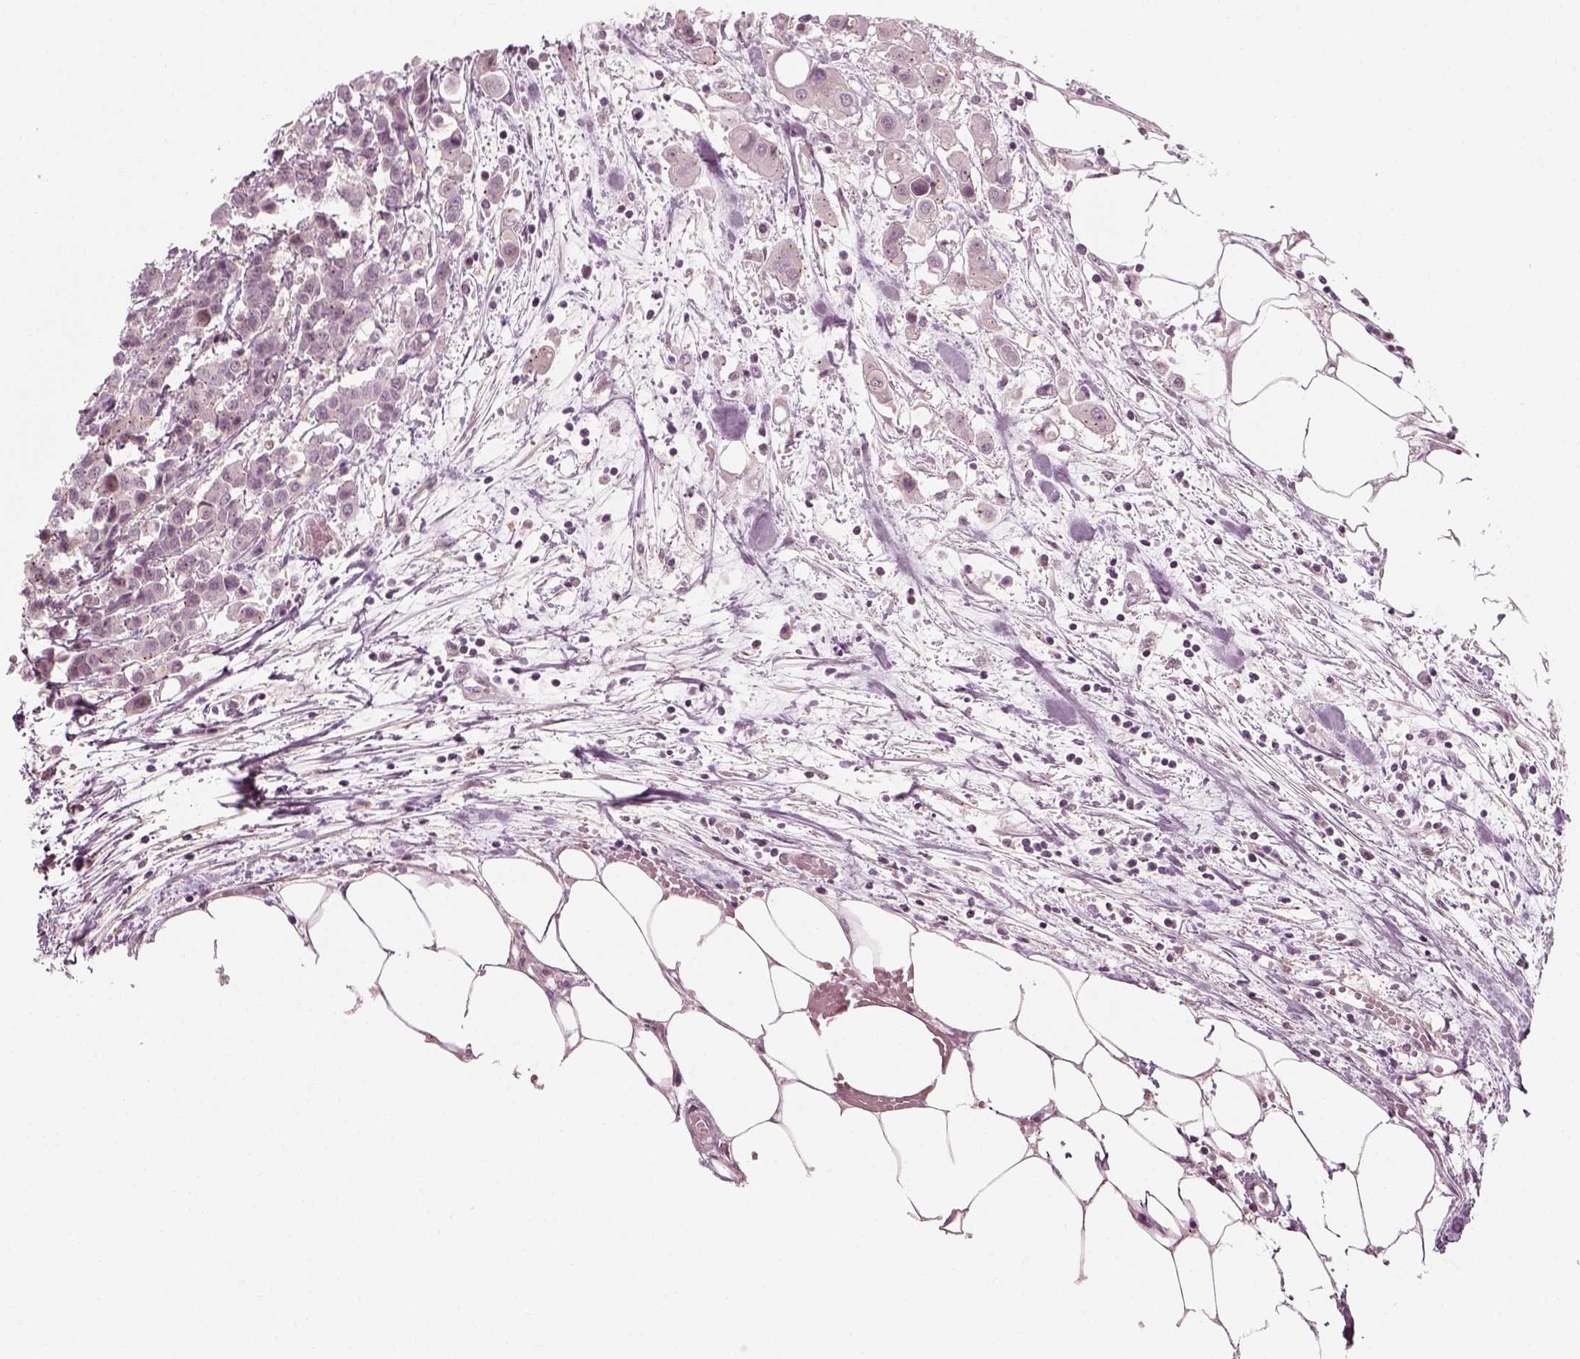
{"staining": {"intensity": "negative", "quantity": "none", "location": "none"}, "tissue": "carcinoid", "cell_type": "Tumor cells", "image_type": "cancer", "snomed": [{"axis": "morphology", "description": "Carcinoid, malignant, NOS"}, {"axis": "topography", "description": "Colon"}], "caption": "There is no significant staining in tumor cells of carcinoid (malignant).", "gene": "MLIP", "patient": {"sex": "male", "age": 81}}